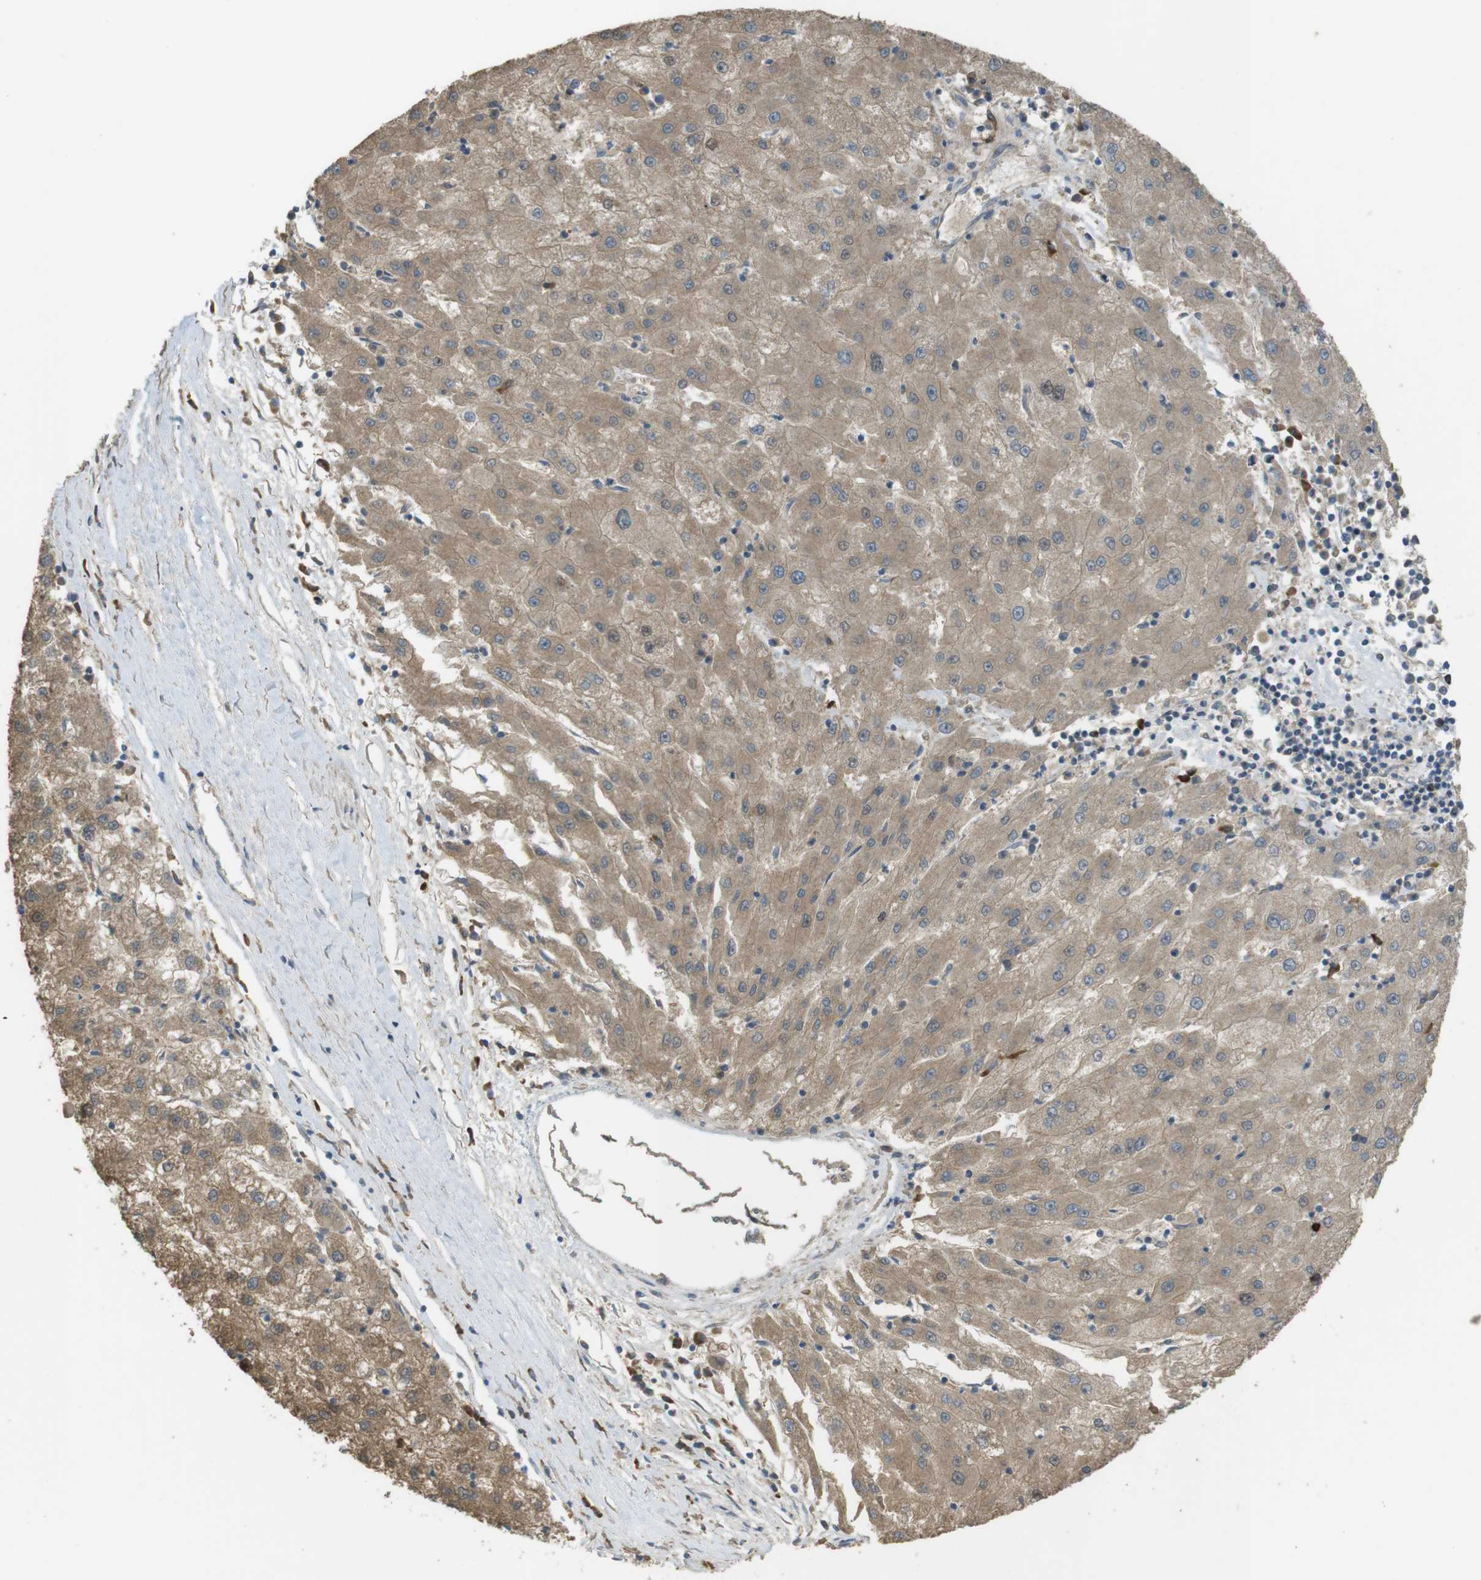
{"staining": {"intensity": "moderate", "quantity": ">75%", "location": "cytoplasmic/membranous"}, "tissue": "liver cancer", "cell_type": "Tumor cells", "image_type": "cancer", "snomed": [{"axis": "morphology", "description": "Carcinoma, Hepatocellular, NOS"}, {"axis": "topography", "description": "Liver"}], "caption": "Protein expression by IHC displays moderate cytoplasmic/membranous expression in about >75% of tumor cells in liver cancer. Using DAB (3,3'-diaminobenzidine) (brown) and hematoxylin (blue) stains, captured at high magnification using brightfield microscopy.", "gene": "ZDHHC20", "patient": {"sex": "male", "age": 72}}